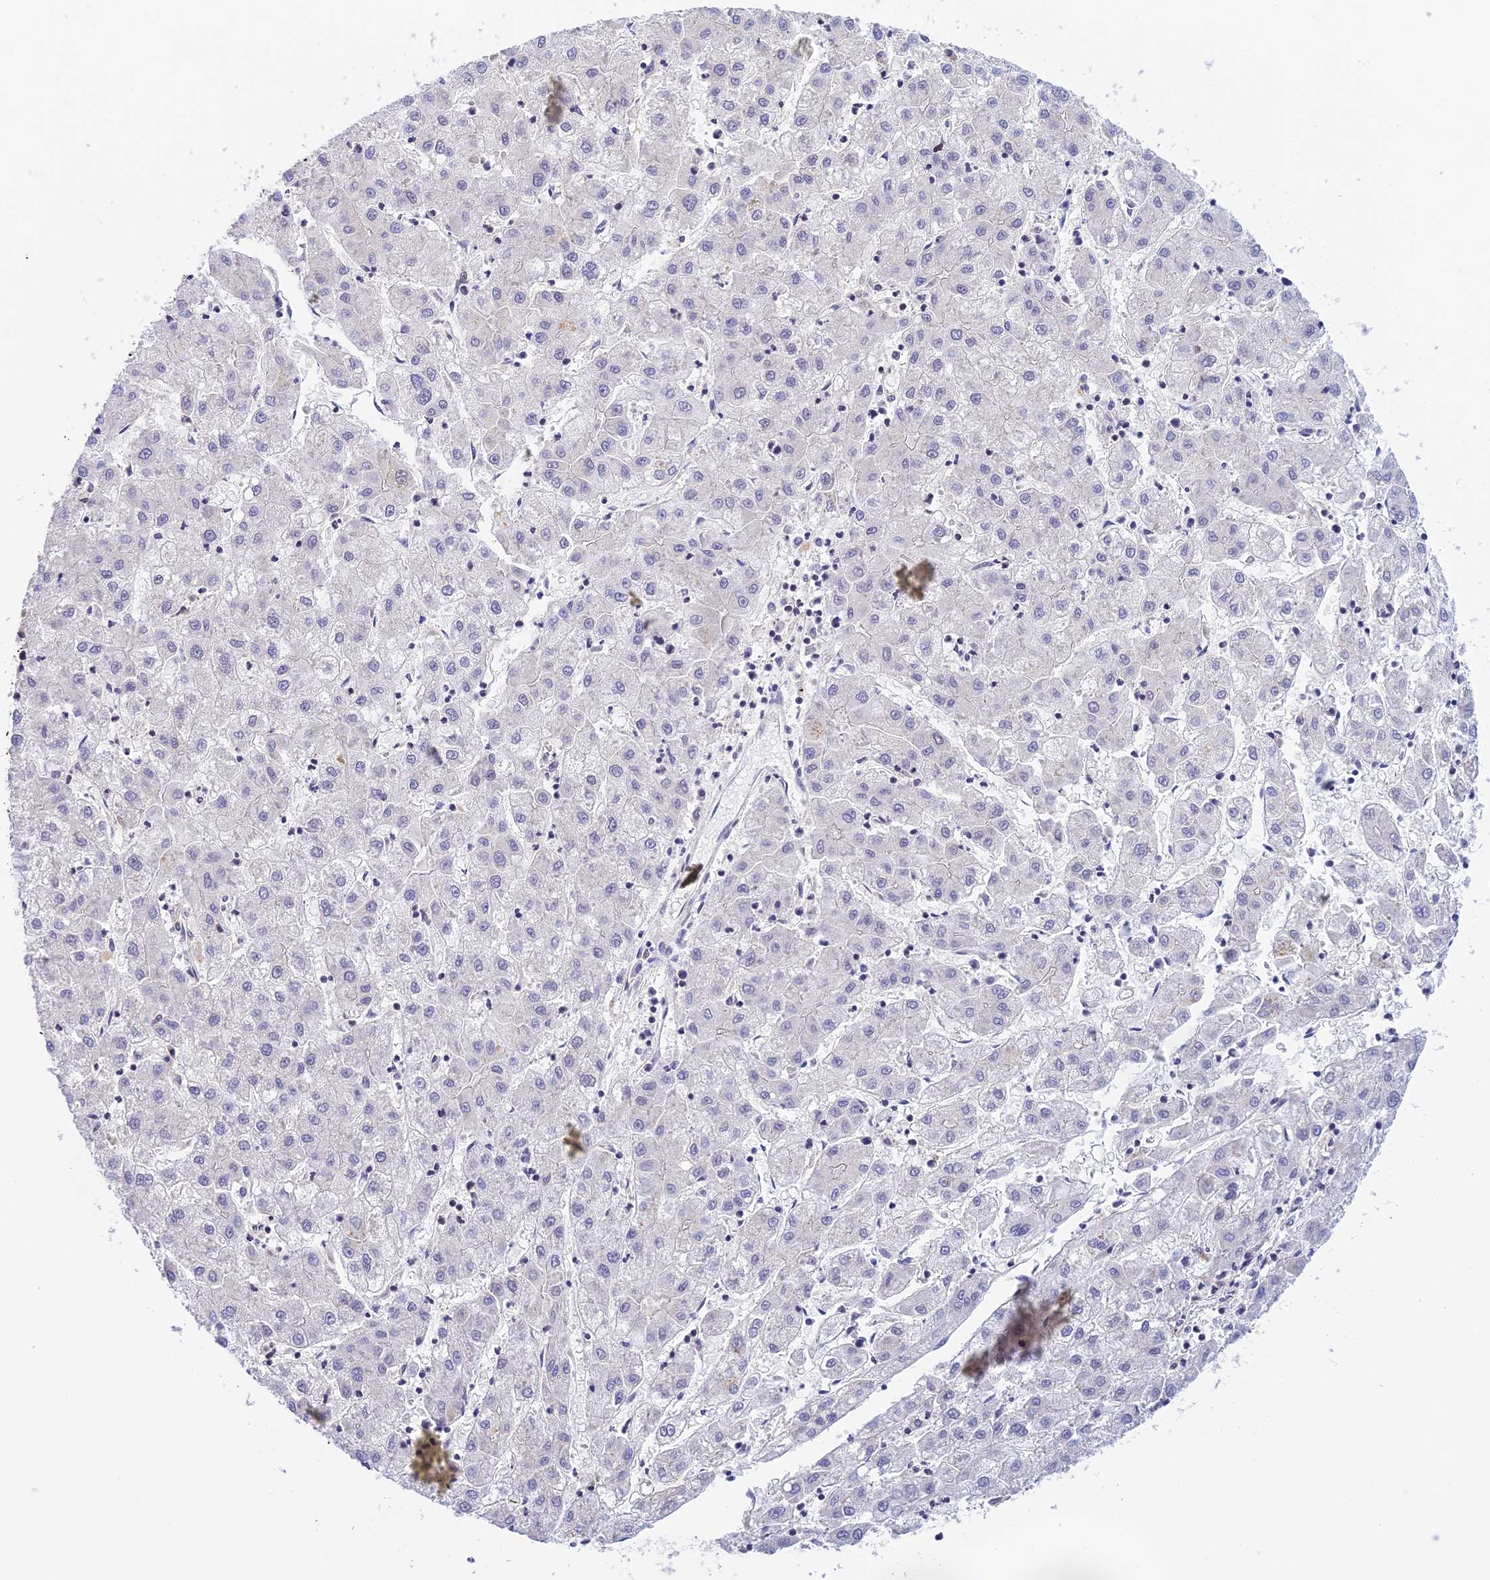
{"staining": {"intensity": "negative", "quantity": "none", "location": "none"}, "tissue": "liver cancer", "cell_type": "Tumor cells", "image_type": "cancer", "snomed": [{"axis": "morphology", "description": "Carcinoma, Hepatocellular, NOS"}, {"axis": "topography", "description": "Liver"}], "caption": "Tumor cells are negative for brown protein staining in liver cancer.", "gene": "THAP11", "patient": {"sex": "male", "age": 72}}